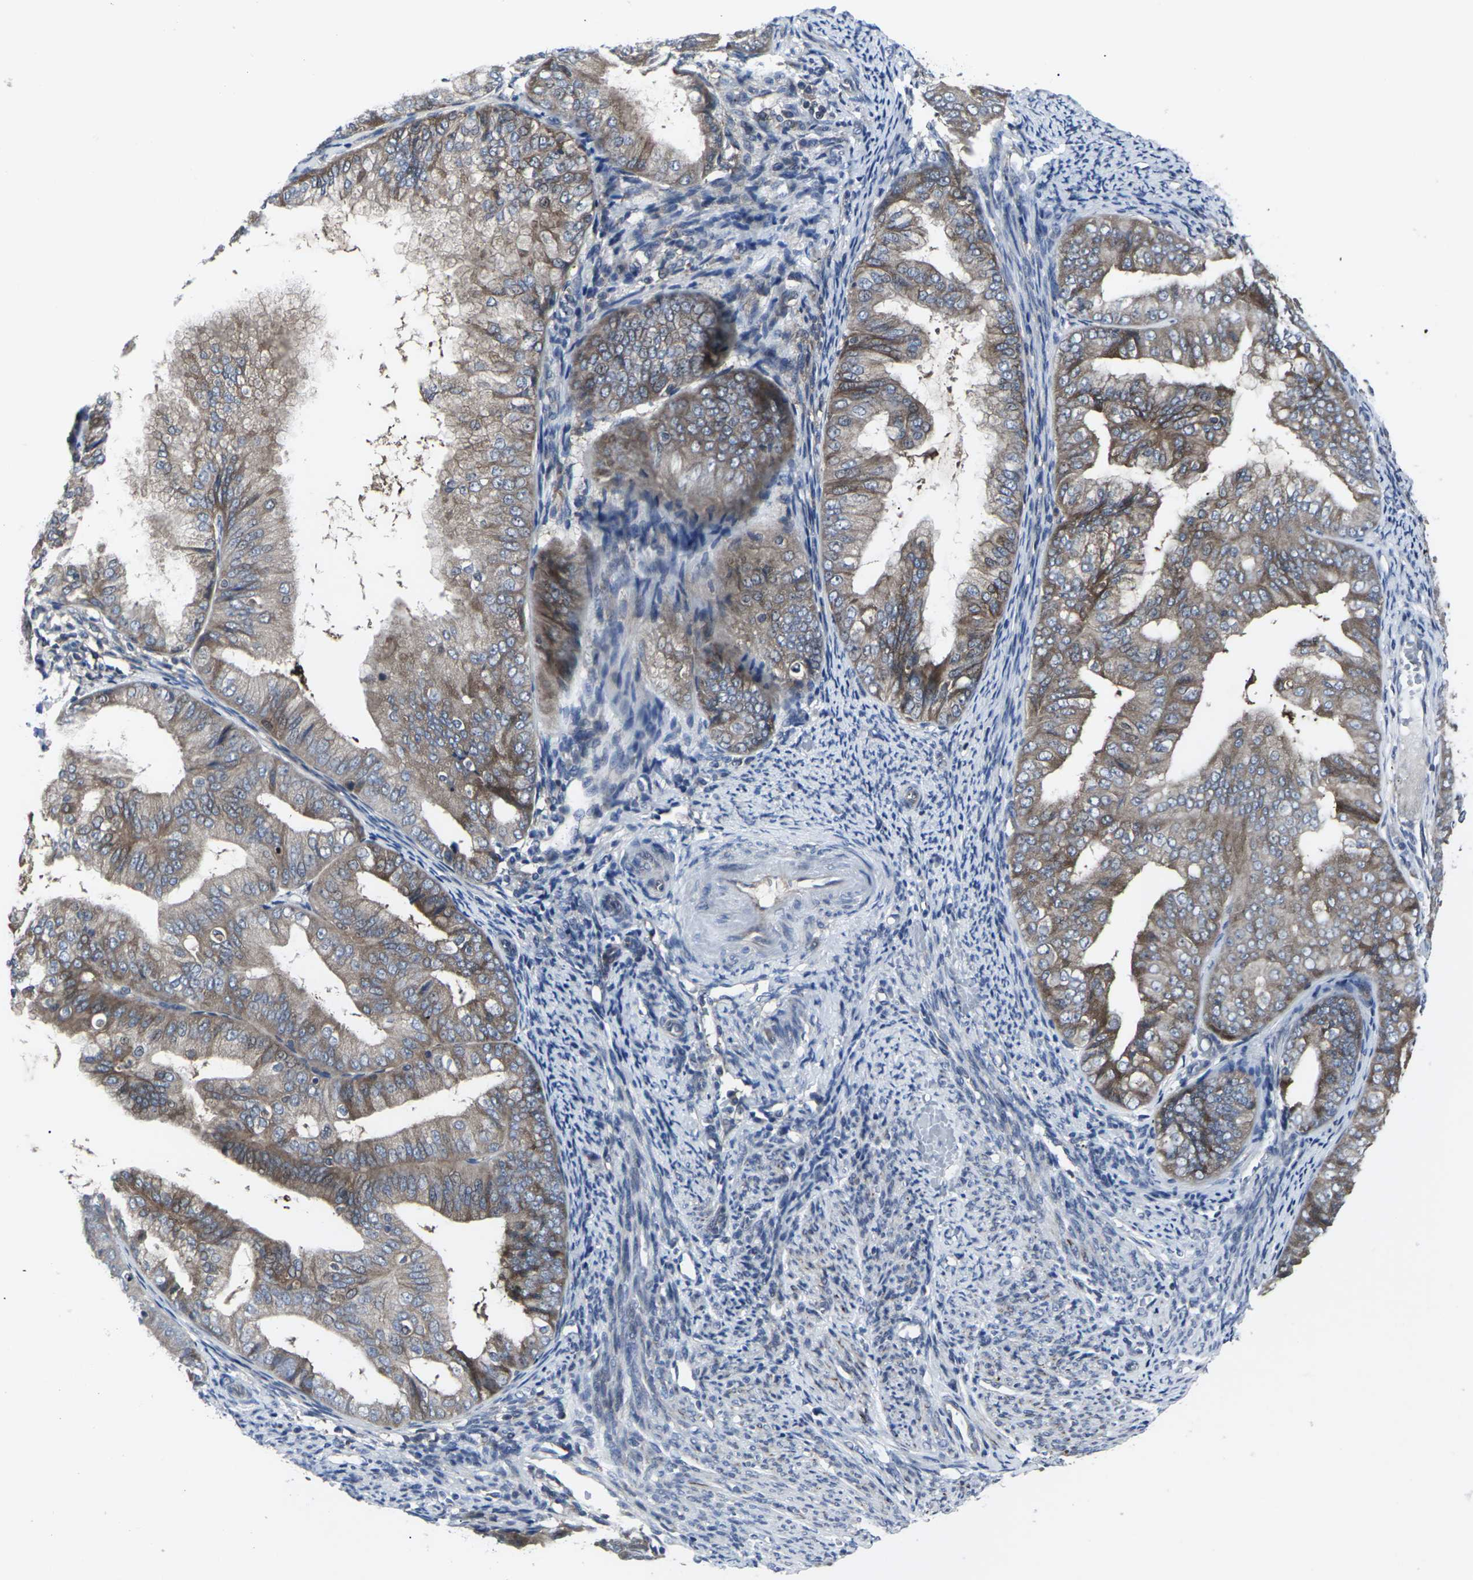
{"staining": {"intensity": "moderate", "quantity": ">75%", "location": "cytoplasmic/membranous"}, "tissue": "endometrial cancer", "cell_type": "Tumor cells", "image_type": "cancer", "snomed": [{"axis": "morphology", "description": "Adenocarcinoma, NOS"}, {"axis": "topography", "description": "Endometrium"}], "caption": "A brown stain labels moderate cytoplasmic/membranous expression of a protein in human endometrial cancer tumor cells.", "gene": "HPRT1", "patient": {"sex": "female", "age": 63}}